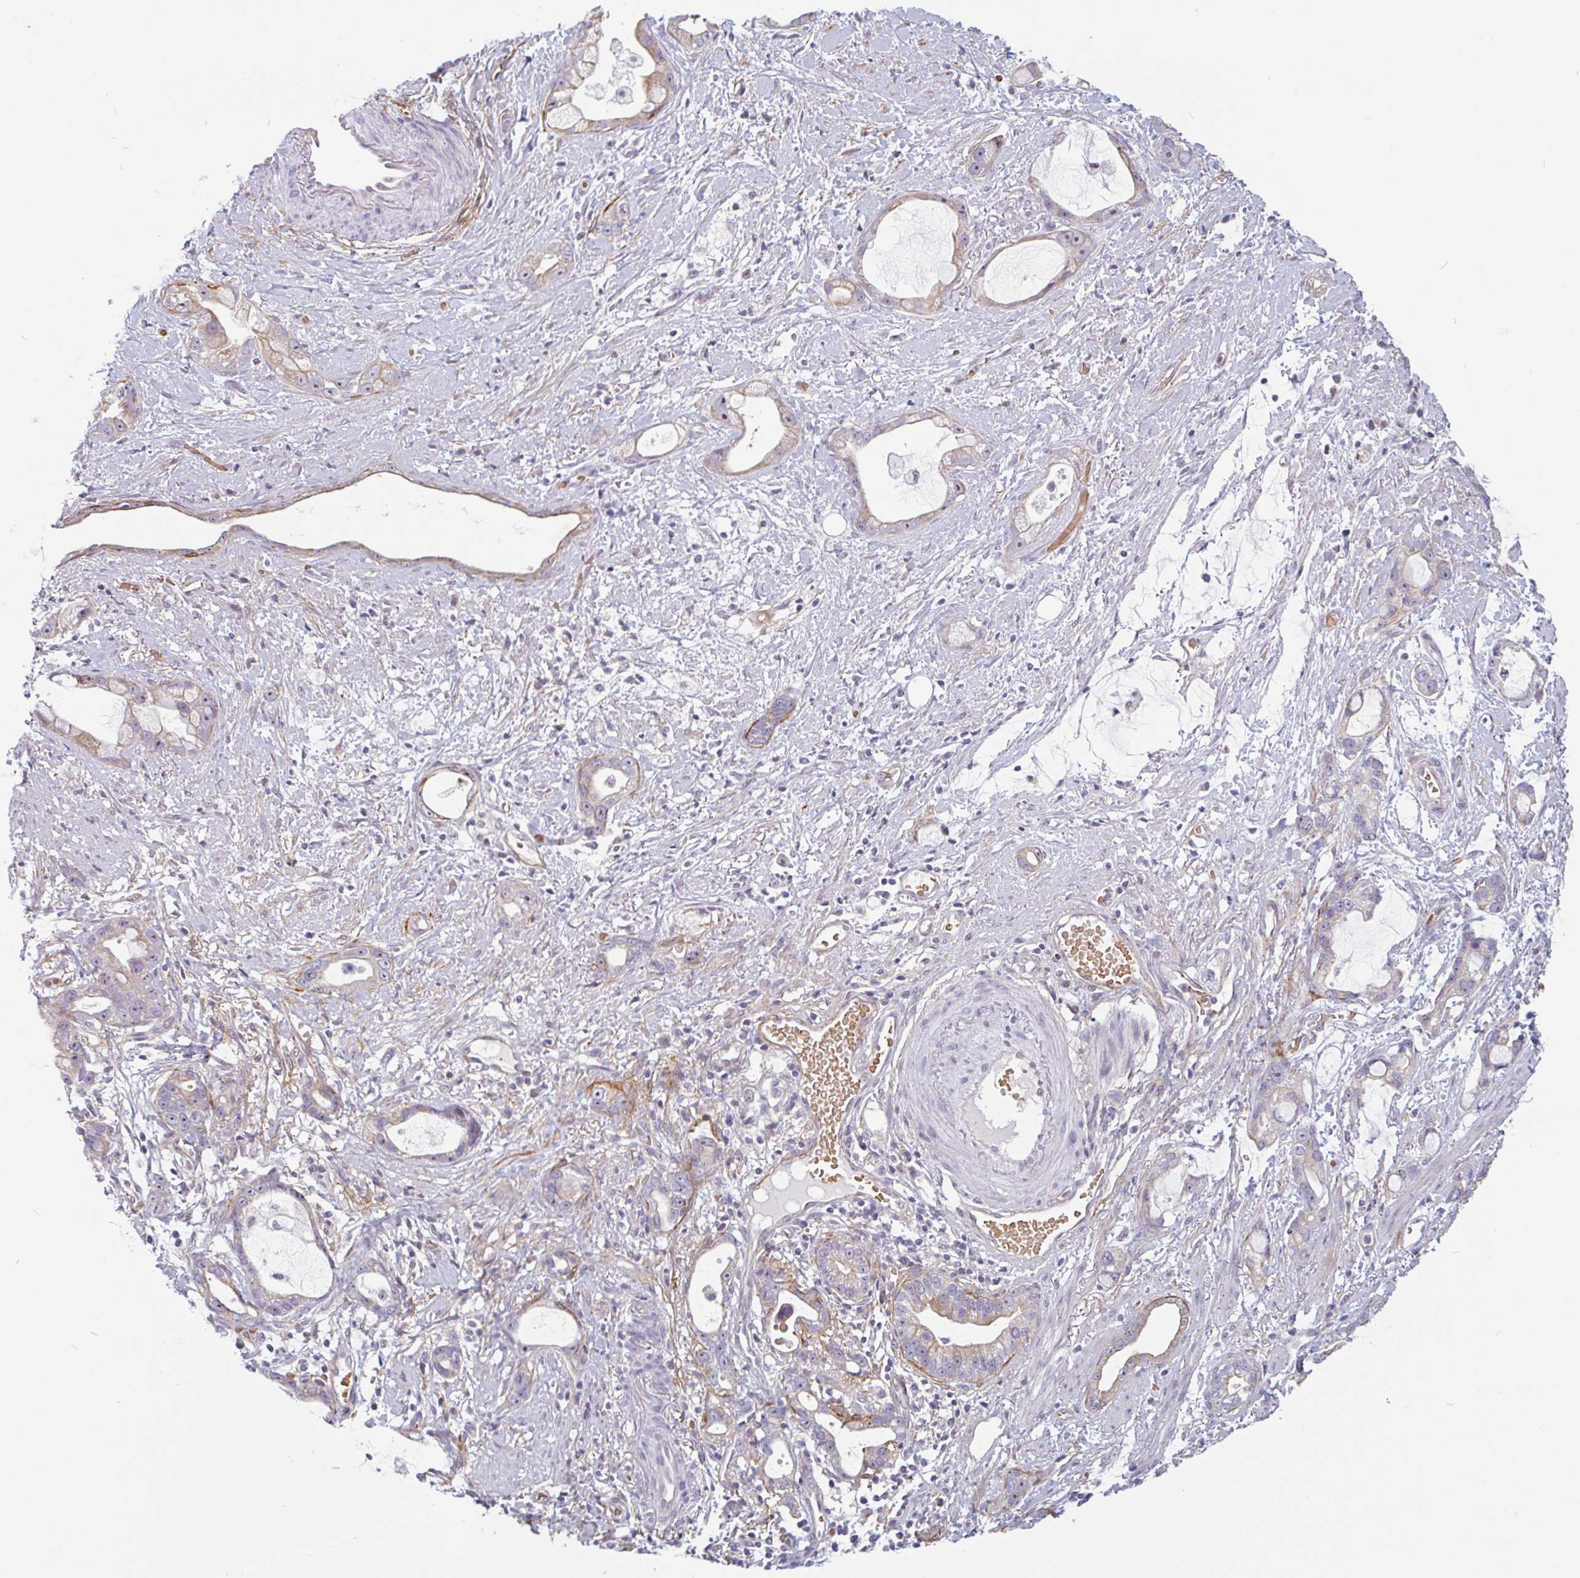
{"staining": {"intensity": "weak", "quantity": "25%-75%", "location": "cytoplasmic/membranous"}, "tissue": "stomach cancer", "cell_type": "Tumor cells", "image_type": "cancer", "snomed": [{"axis": "morphology", "description": "Adenocarcinoma, NOS"}, {"axis": "topography", "description": "Stomach"}], "caption": "An image of adenocarcinoma (stomach) stained for a protein shows weak cytoplasmic/membranous brown staining in tumor cells.", "gene": "TMEM119", "patient": {"sex": "male", "age": 55}}